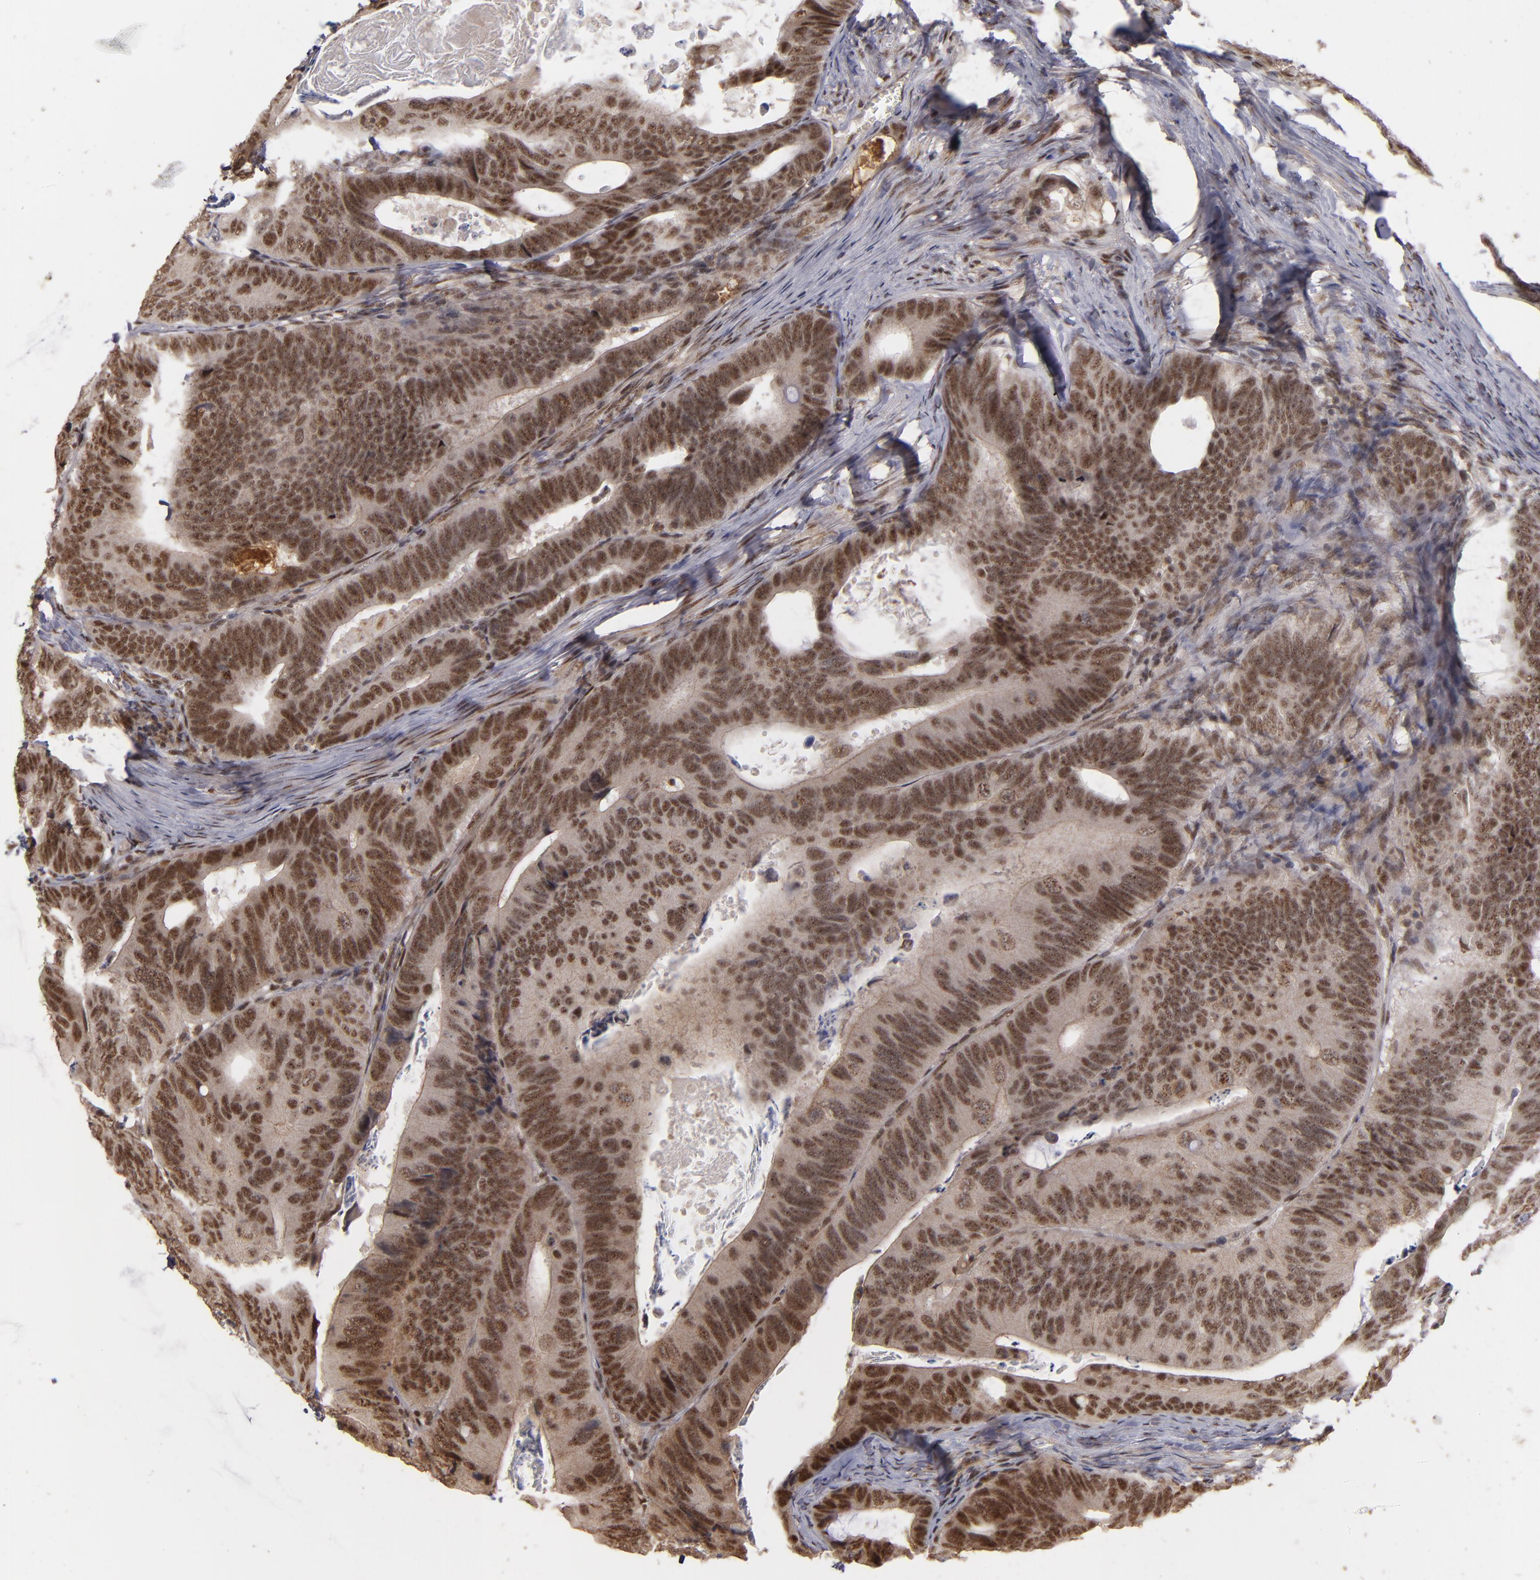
{"staining": {"intensity": "moderate", "quantity": ">75%", "location": "nuclear"}, "tissue": "colorectal cancer", "cell_type": "Tumor cells", "image_type": "cancer", "snomed": [{"axis": "morphology", "description": "Adenocarcinoma, NOS"}, {"axis": "topography", "description": "Colon"}], "caption": "Protein staining reveals moderate nuclear staining in about >75% of tumor cells in adenocarcinoma (colorectal). (DAB (3,3'-diaminobenzidine) = brown stain, brightfield microscopy at high magnification).", "gene": "ZNF234", "patient": {"sex": "female", "age": 55}}